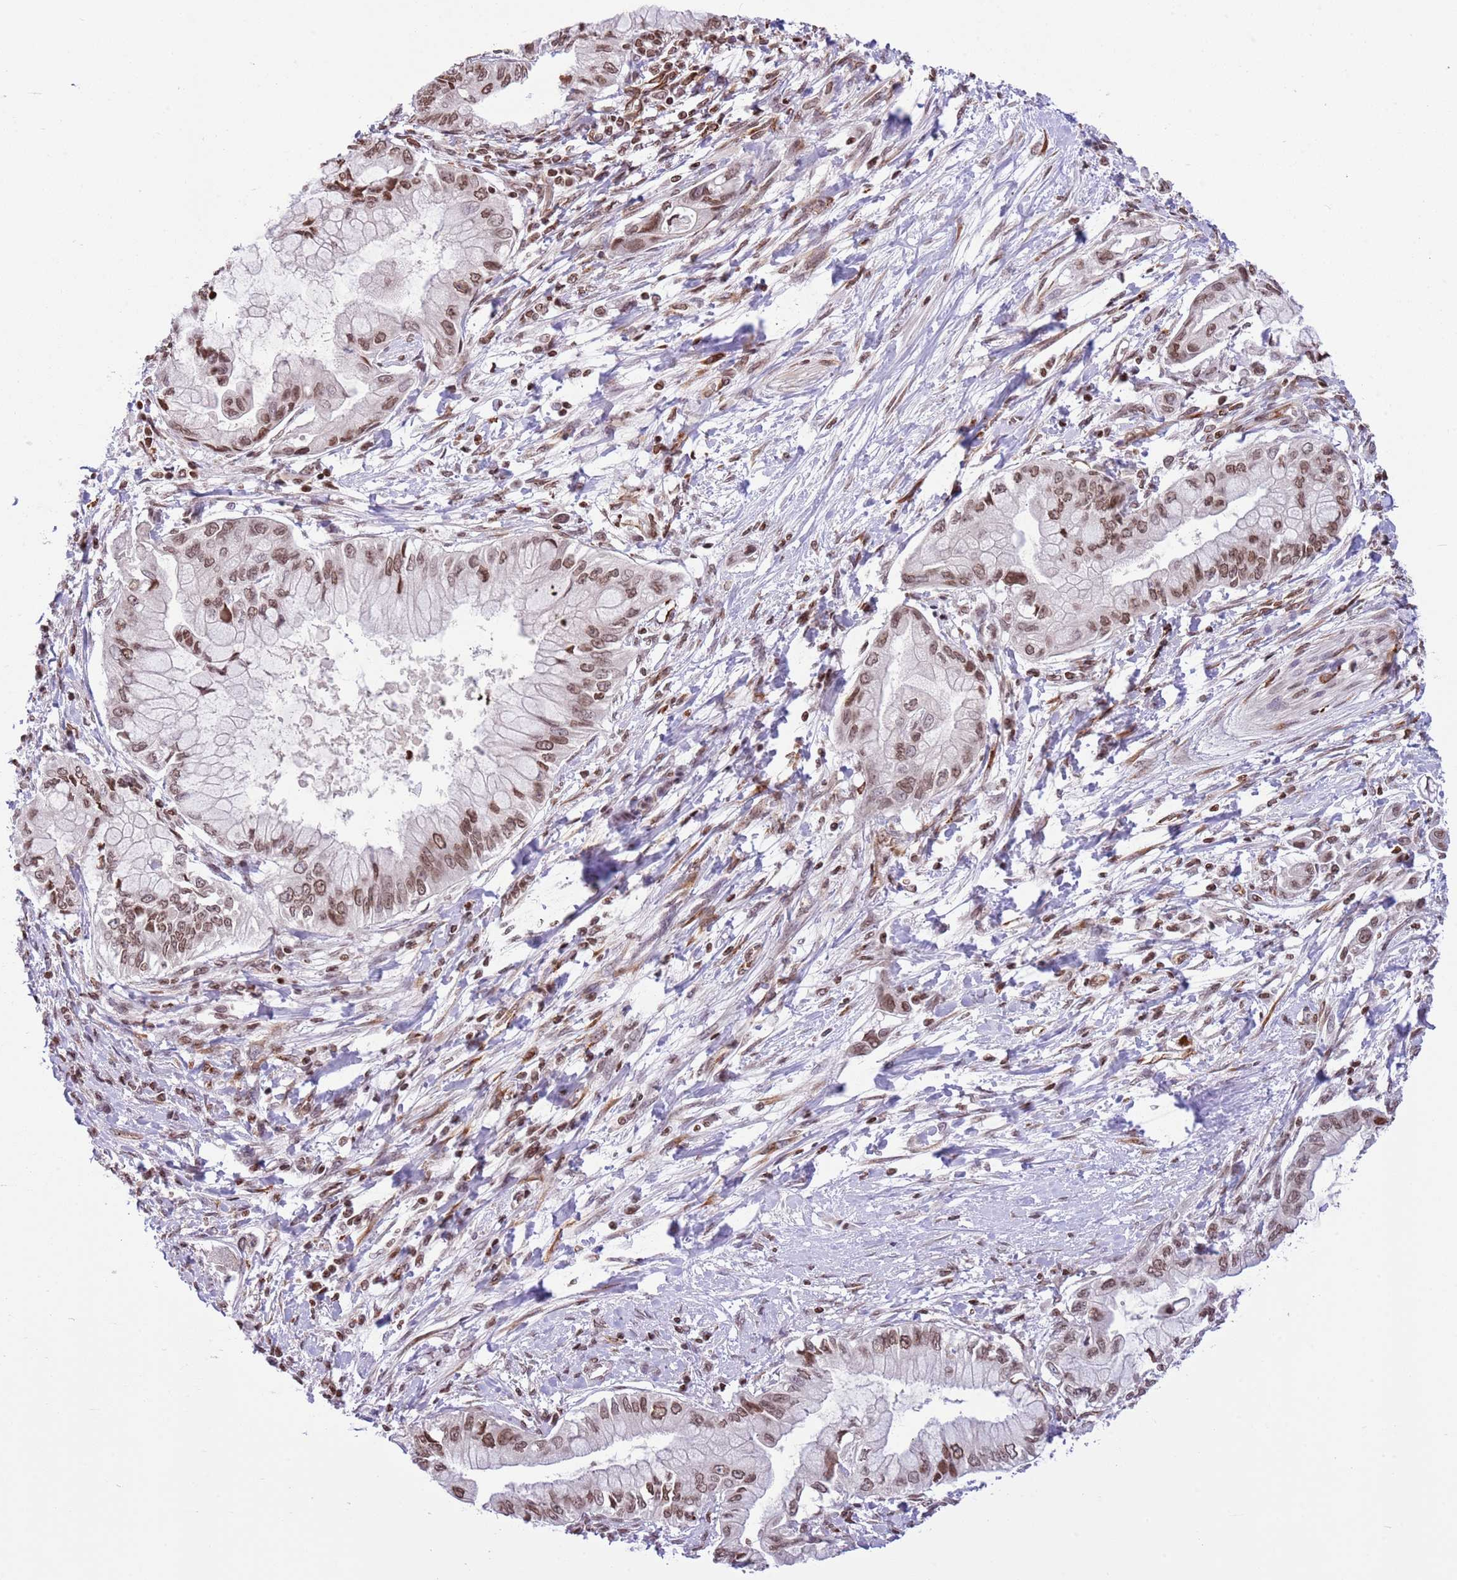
{"staining": {"intensity": "moderate", "quantity": ">75%", "location": "nuclear"}, "tissue": "pancreatic cancer", "cell_type": "Tumor cells", "image_type": "cancer", "snomed": [{"axis": "morphology", "description": "Adenocarcinoma, NOS"}, {"axis": "topography", "description": "Pancreas"}], "caption": "High-magnification brightfield microscopy of adenocarcinoma (pancreatic) stained with DAB (3,3'-diaminobenzidine) (brown) and counterstained with hematoxylin (blue). tumor cells exhibit moderate nuclear expression is appreciated in approximately>75% of cells.", "gene": "NRIP1", "patient": {"sex": "male", "age": 48}}